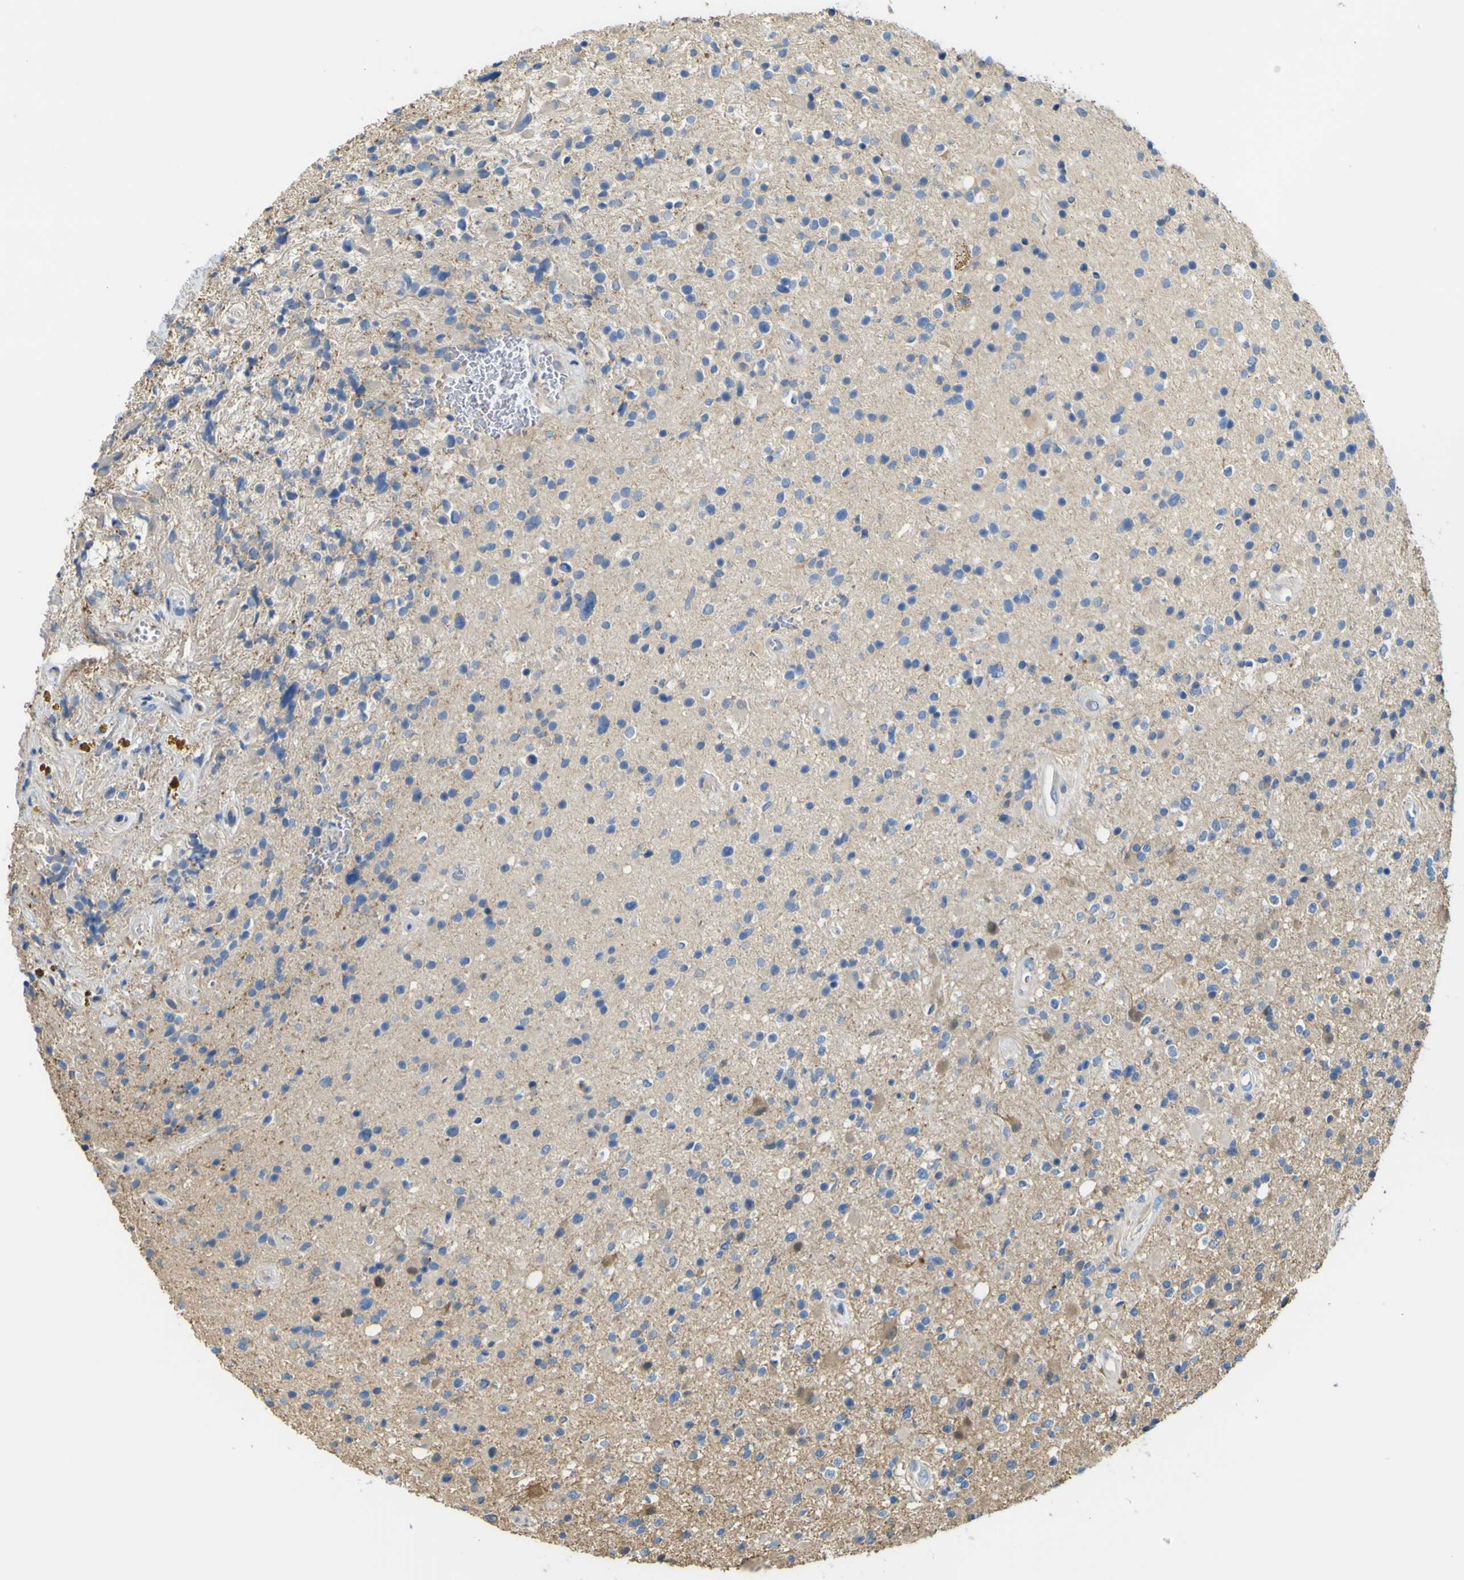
{"staining": {"intensity": "moderate", "quantity": "<25%", "location": "cytoplasmic/membranous"}, "tissue": "glioma", "cell_type": "Tumor cells", "image_type": "cancer", "snomed": [{"axis": "morphology", "description": "Glioma, malignant, High grade"}, {"axis": "topography", "description": "Brain"}], "caption": "Tumor cells demonstrate low levels of moderate cytoplasmic/membranous positivity in about <25% of cells in glioma. (Stains: DAB in brown, nuclei in blue, Microscopy: brightfield microscopy at high magnification).", "gene": "ABHD3", "patient": {"sex": "male", "age": 33}}